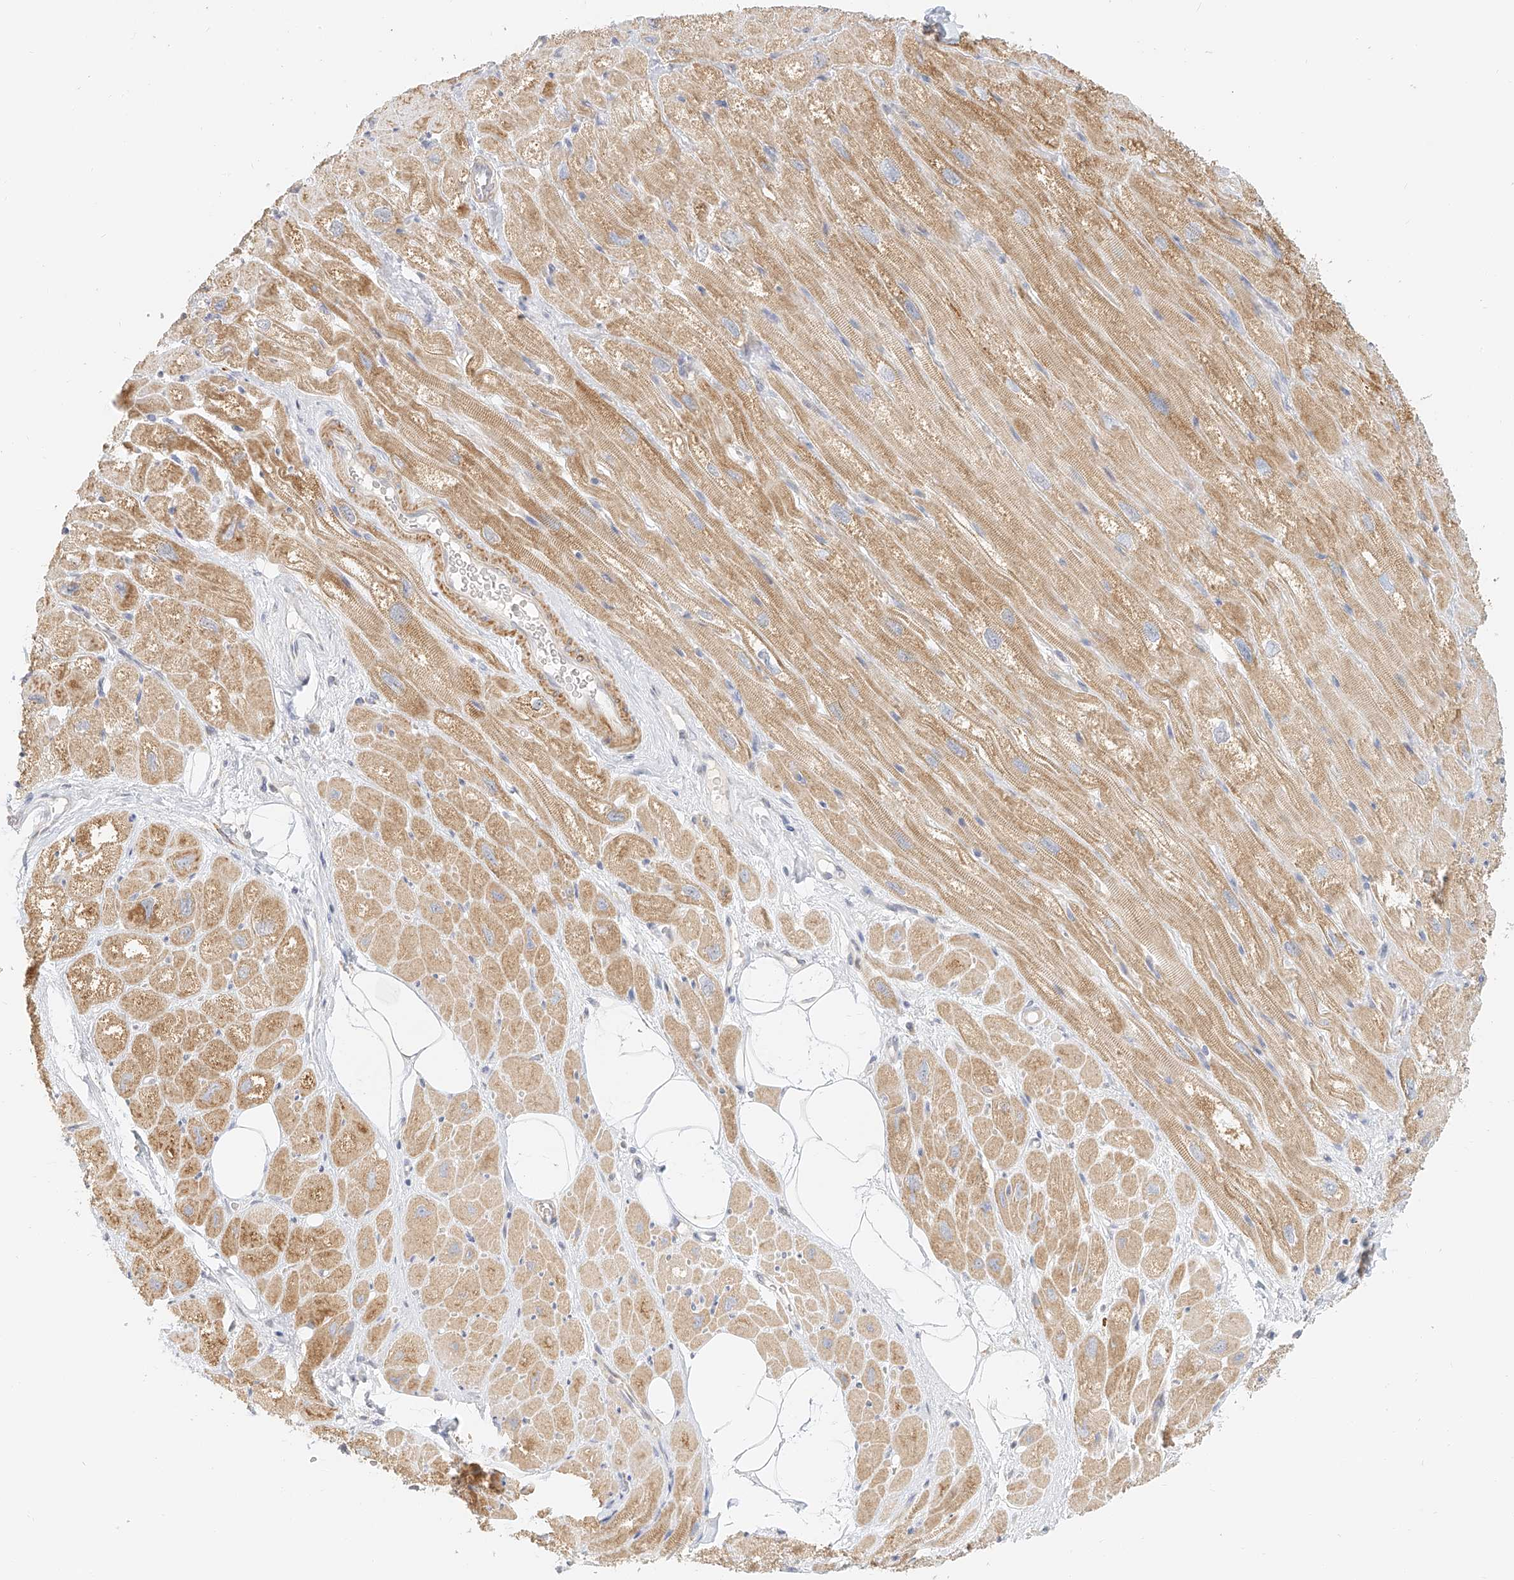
{"staining": {"intensity": "moderate", "quantity": ">75%", "location": "cytoplasmic/membranous"}, "tissue": "heart muscle", "cell_type": "Cardiomyocytes", "image_type": "normal", "snomed": [{"axis": "morphology", "description": "Normal tissue, NOS"}, {"axis": "topography", "description": "Heart"}], "caption": "This photomicrograph demonstrates normal heart muscle stained with IHC to label a protein in brown. The cytoplasmic/membranous of cardiomyocytes show moderate positivity for the protein. Nuclei are counter-stained blue.", "gene": "CXorf58", "patient": {"sex": "male", "age": 50}}